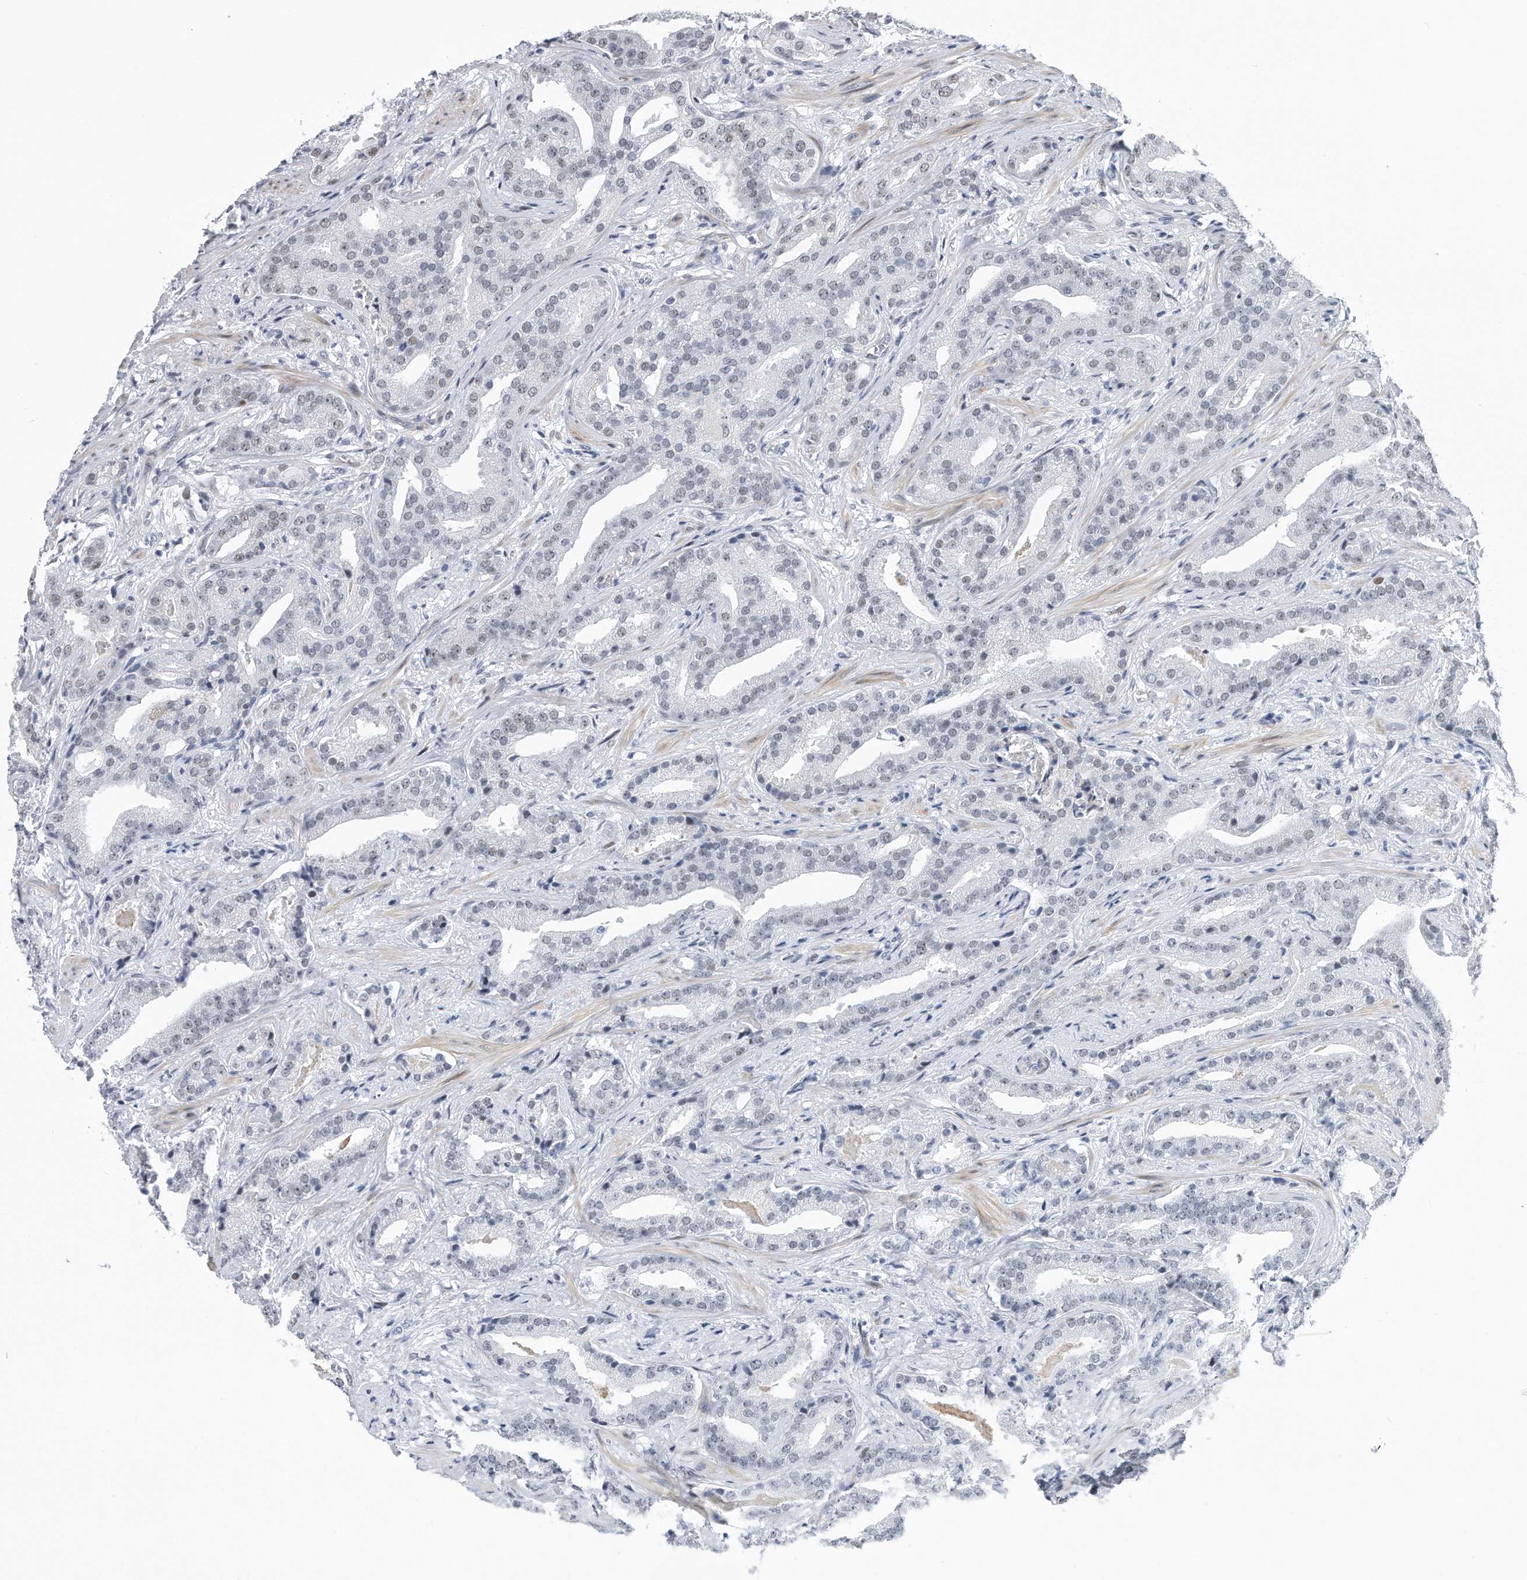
{"staining": {"intensity": "negative", "quantity": "none", "location": "none"}, "tissue": "prostate cancer", "cell_type": "Tumor cells", "image_type": "cancer", "snomed": [{"axis": "morphology", "description": "Adenocarcinoma, Low grade"}, {"axis": "topography", "description": "Prostate"}], "caption": "Tumor cells show no significant staining in prostate low-grade adenocarcinoma.", "gene": "PGBD2", "patient": {"sex": "male", "age": 67}}